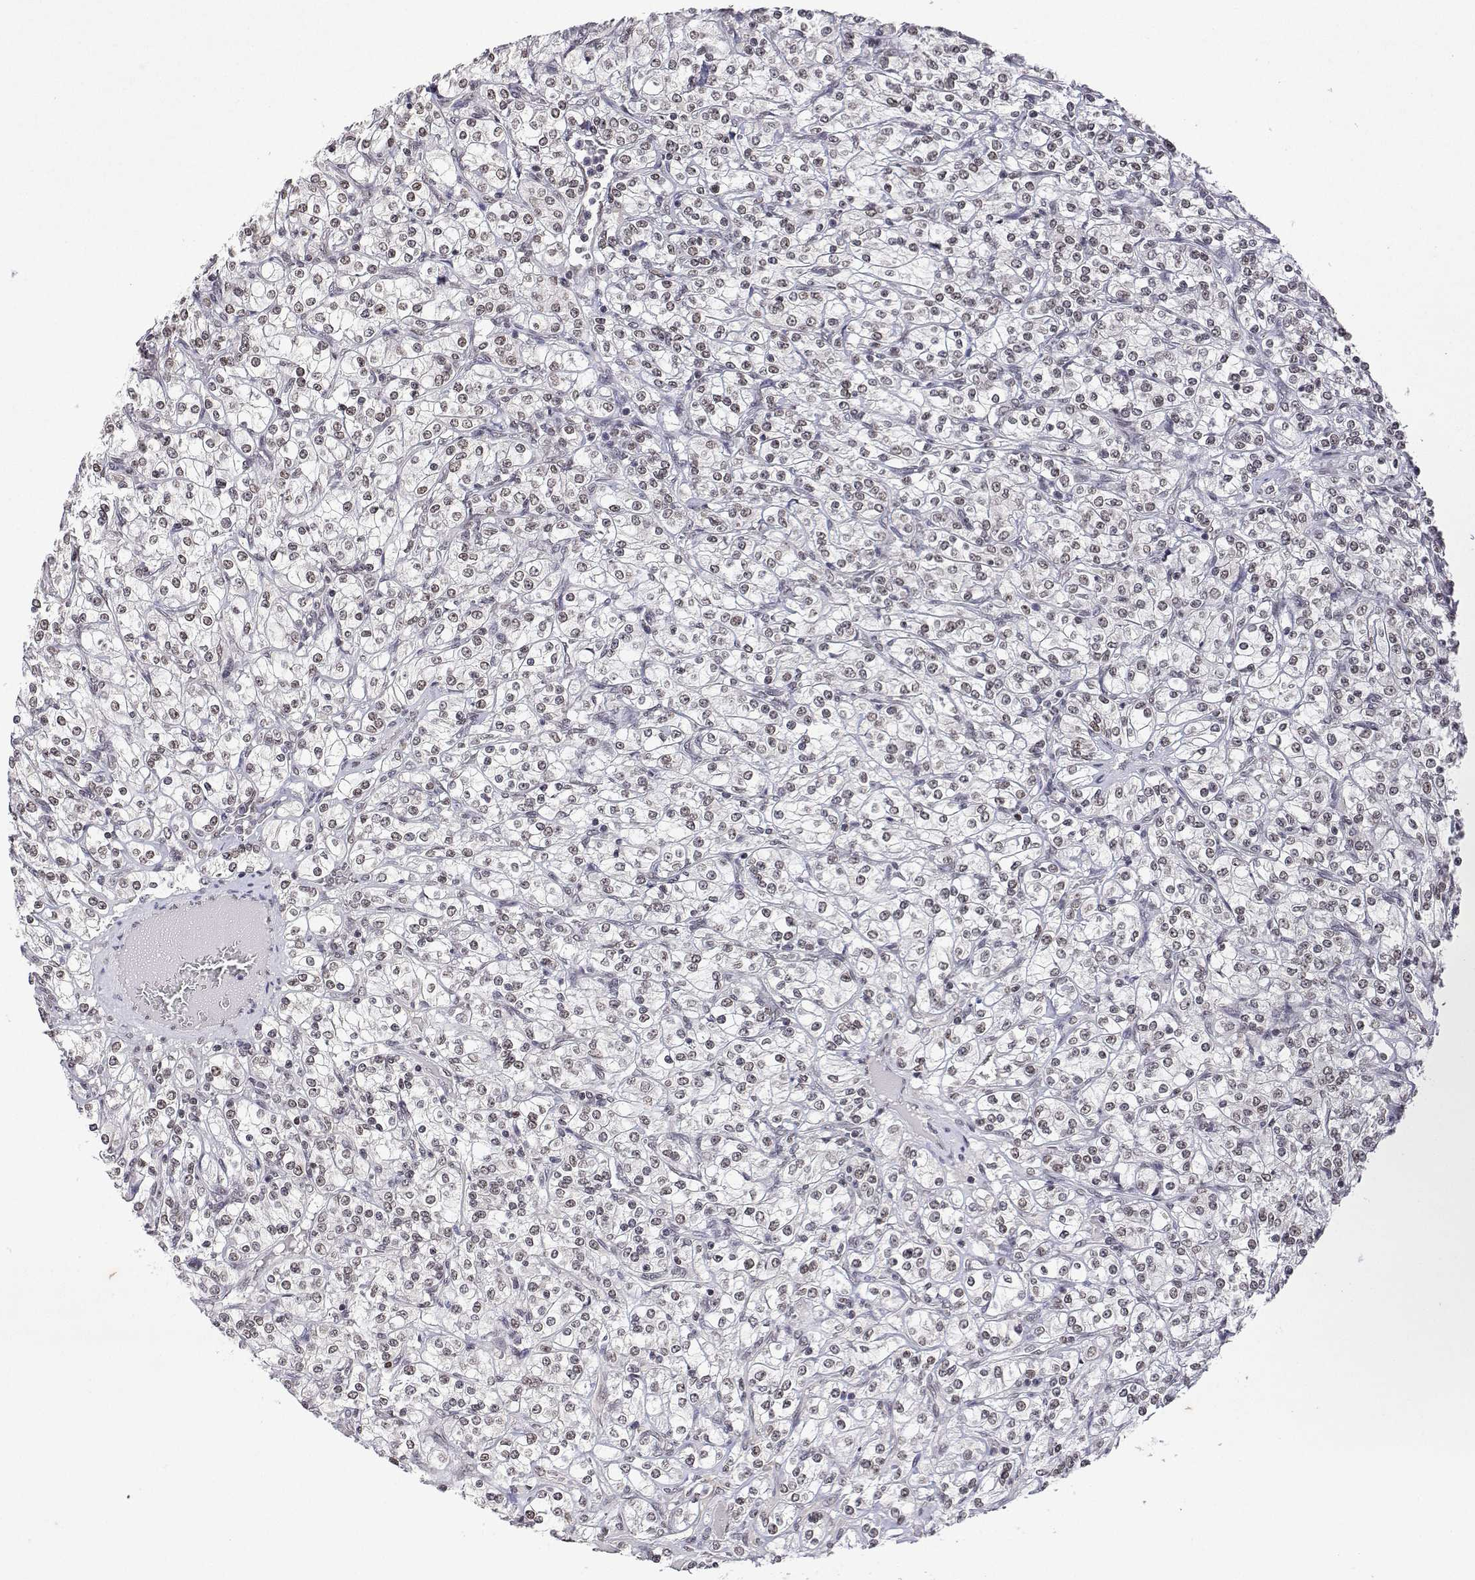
{"staining": {"intensity": "weak", "quantity": "25%-75%", "location": "nuclear"}, "tissue": "renal cancer", "cell_type": "Tumor cells", "image_type": "cancer", "snomed": [{"axis": "morphology", "description": "Adenocarcinoma, NOS"}, {"axis": "topography", "description": "Kidney"}], "caption": "Renal cancer stained for a protein (brown) exhibits weak nuclear positive positivity in about 25%-75% of tumor cells.", "gene": "XPC", "patient": {"sex": "male", "age": 77}}